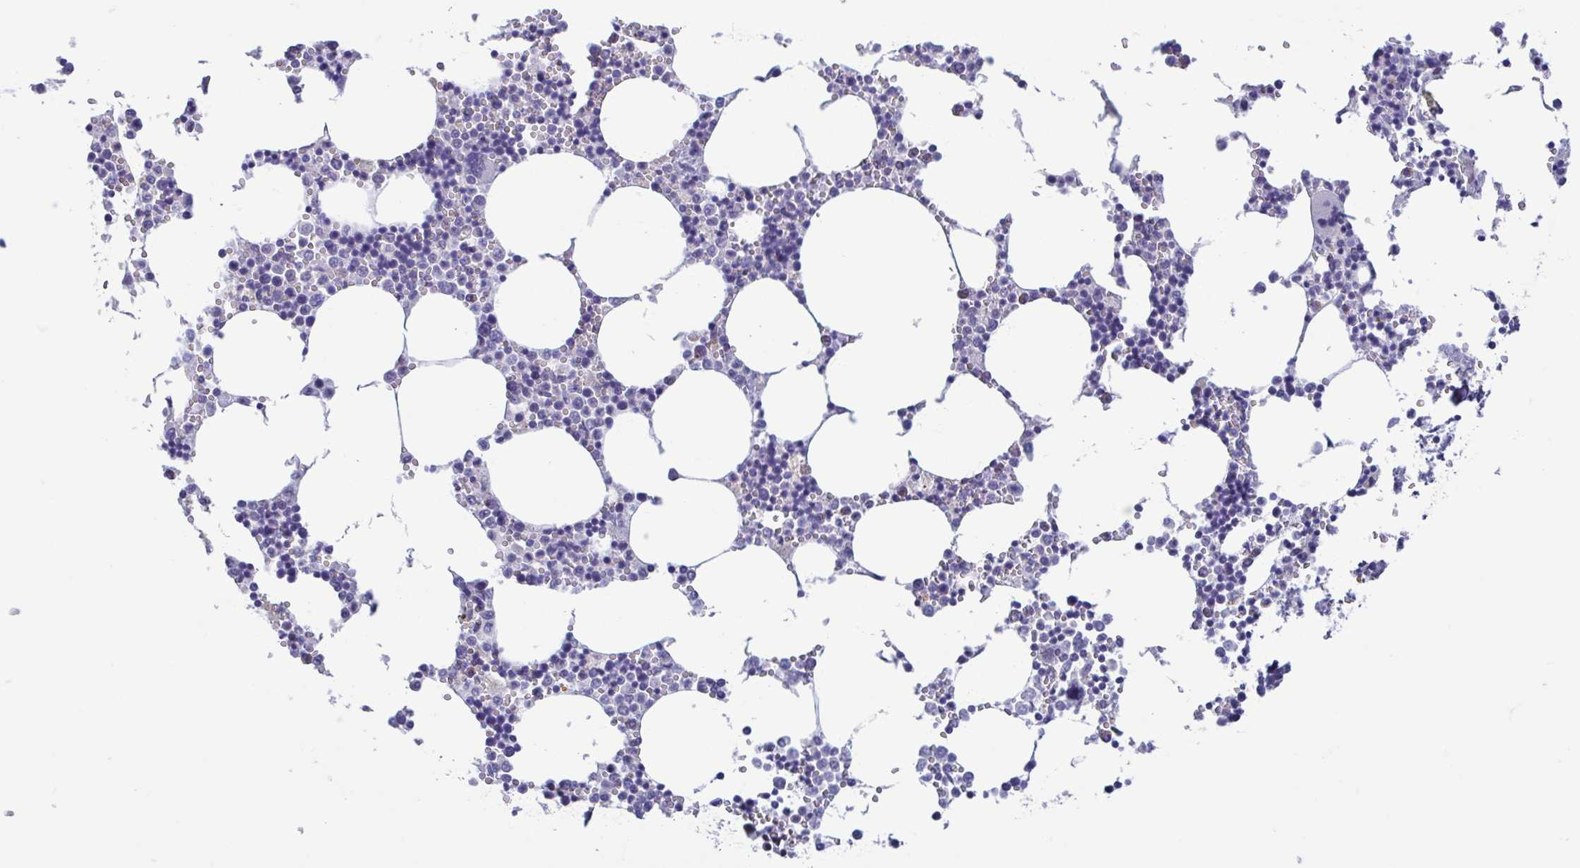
{"staining": {"intensity": "weak", "quantity": "<25%", "location": "nuclear"}, "tissue": "bone marrow", "cell_type": "Hematopoietic cells", "image_type": "normal", "snomed": [{"axis": "morphology", "description": "Normal tissue, NOS"}, {"axis": "topography", "description": "Bone marrow"}], "caption": "IHC micrograph of unremarkable bone marrow: bone marrow stained with DAB reveals no significant protein staining in hematopoietic cells.", "gene": "PERM1", "patient": {"sex": "male", "age": 54}}